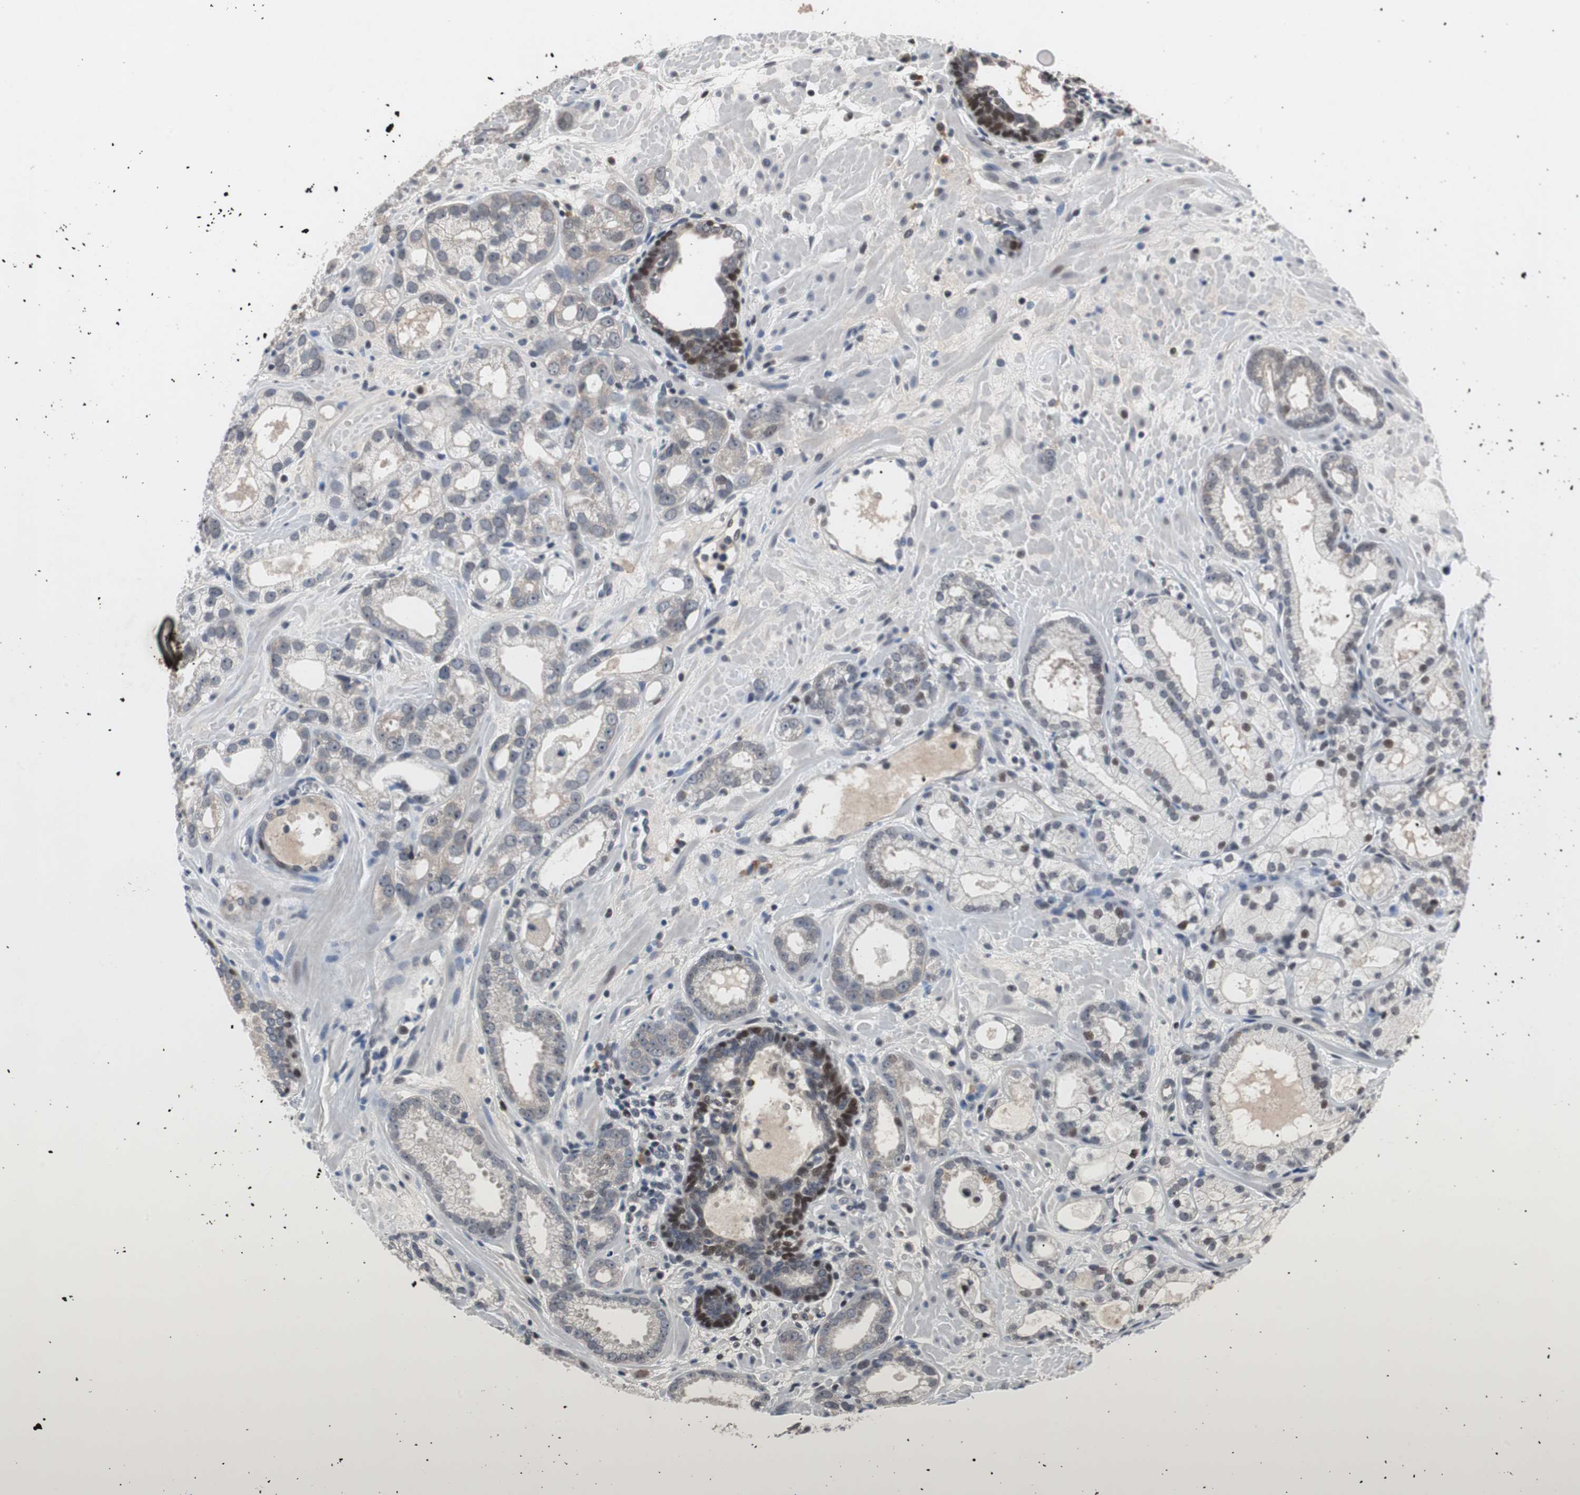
{"staining": {"intensity": "strong", "quantity": "<25%", "location": "nuclear"}, "tissue": "prostate cancer", "cell_type": "Tumor cells", "image_type": "cancer", "snomed": [{"axis": "morphology", "description": "Adenocarcinoma, Low grade"}, {"axis": "topography", "description": "Prostate"}], "caption": "Brown immunohistochemical staining in human prostate low-grade adenocarcinoma exhibits strong nuclear expression in about <25% of tumor cells.", "gene": "TP63", "patient": {"sex": "male", "age": 57}}